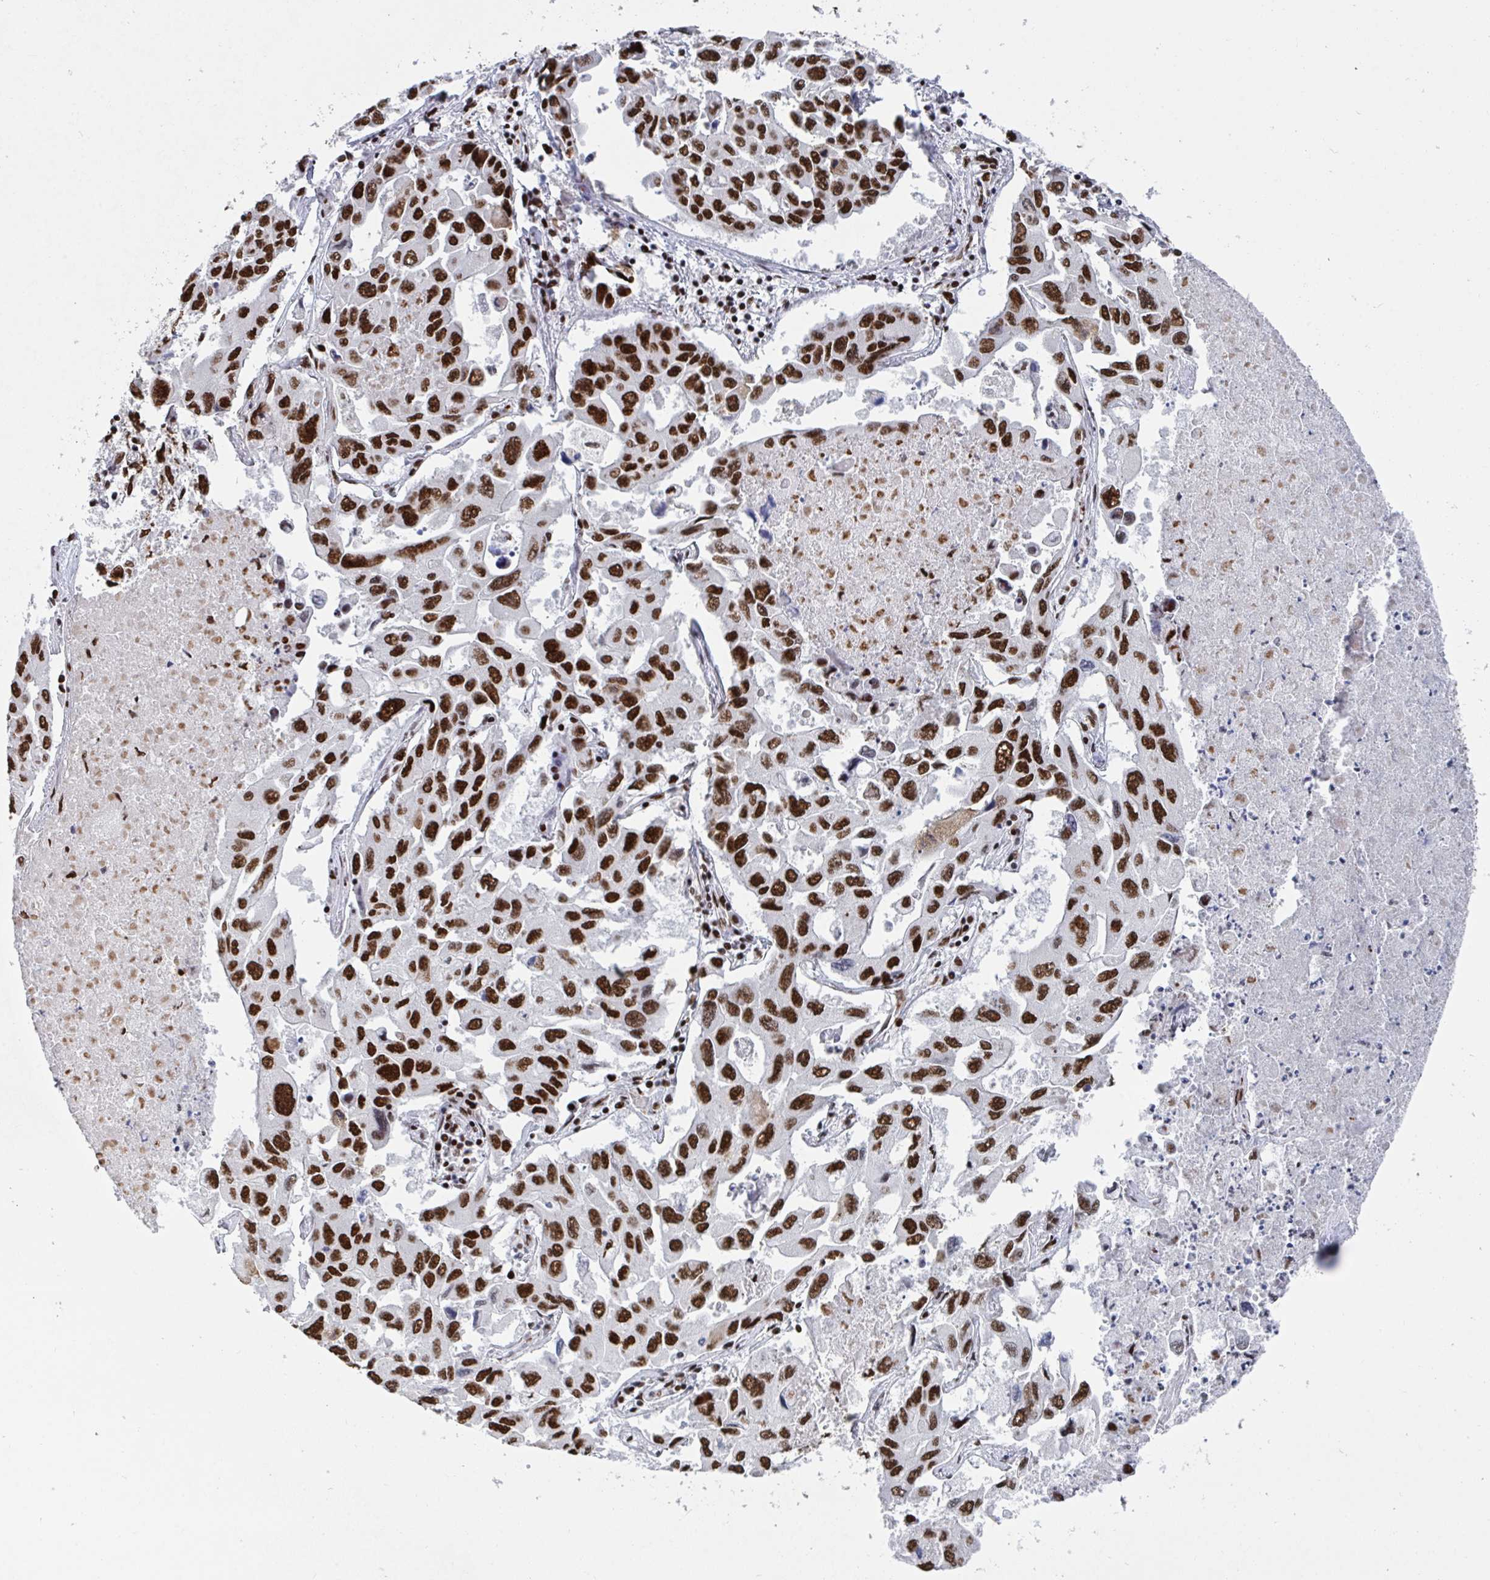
{"staining": {"intensity": "strong", "quantity": ">75%", "location": "nuclear"}, "tissue": "lung cancer", "cell_type": "Tumor cells", "image_type": "cancer", "snomed": [{"axis": "morphology", "description": "Adenocarcinoma, NOS"}, {"axis": "topography", "description": "Lung"}], "caption": "The photomicrograph displays immunohistochemical staining of lung cancer. There is strong nuclear expression is identified in about >75% of tumor cells.", "gene": "ZNF607", "patient": {"sex": "male", "age": 64}}